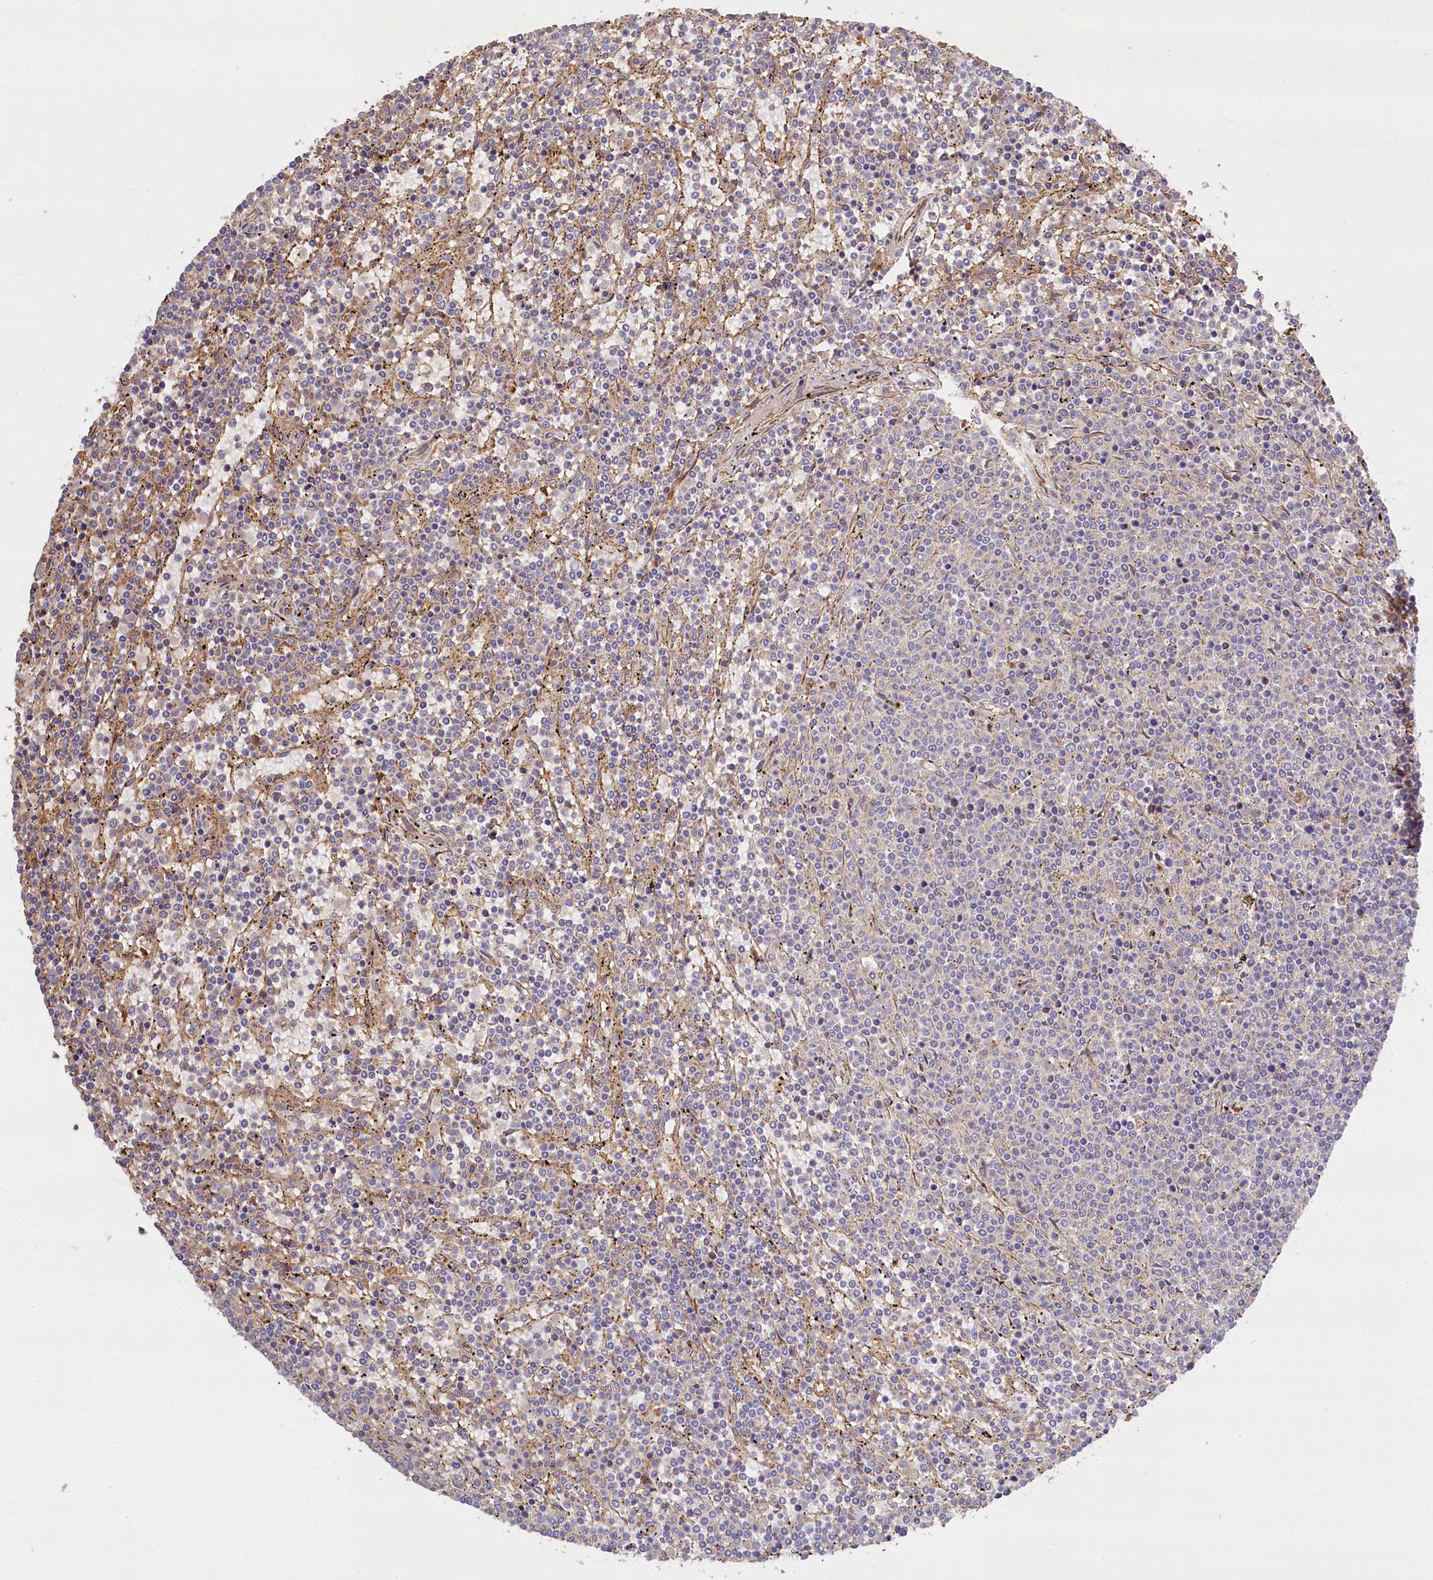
{"staining": {"intensity": "negative", "quantity": "none", "location": "none"}, "tissue": "lymphoma", "cell_type": "Tumor cells", "image_type": "cancer", "snomed": [{"axis": "morphology", "description": "Malignant lymphoma, non-Hodgkin's type, Low grade"}, {"axis": "topography", "description": "Spleen"}], "caption": "The micrograph displays no staining of tumor cells in low-grade malignant lymphoma, non-Hodgkin's type.", "gene": "FUZ", "patient": {"sex": "female", "age": 50}}